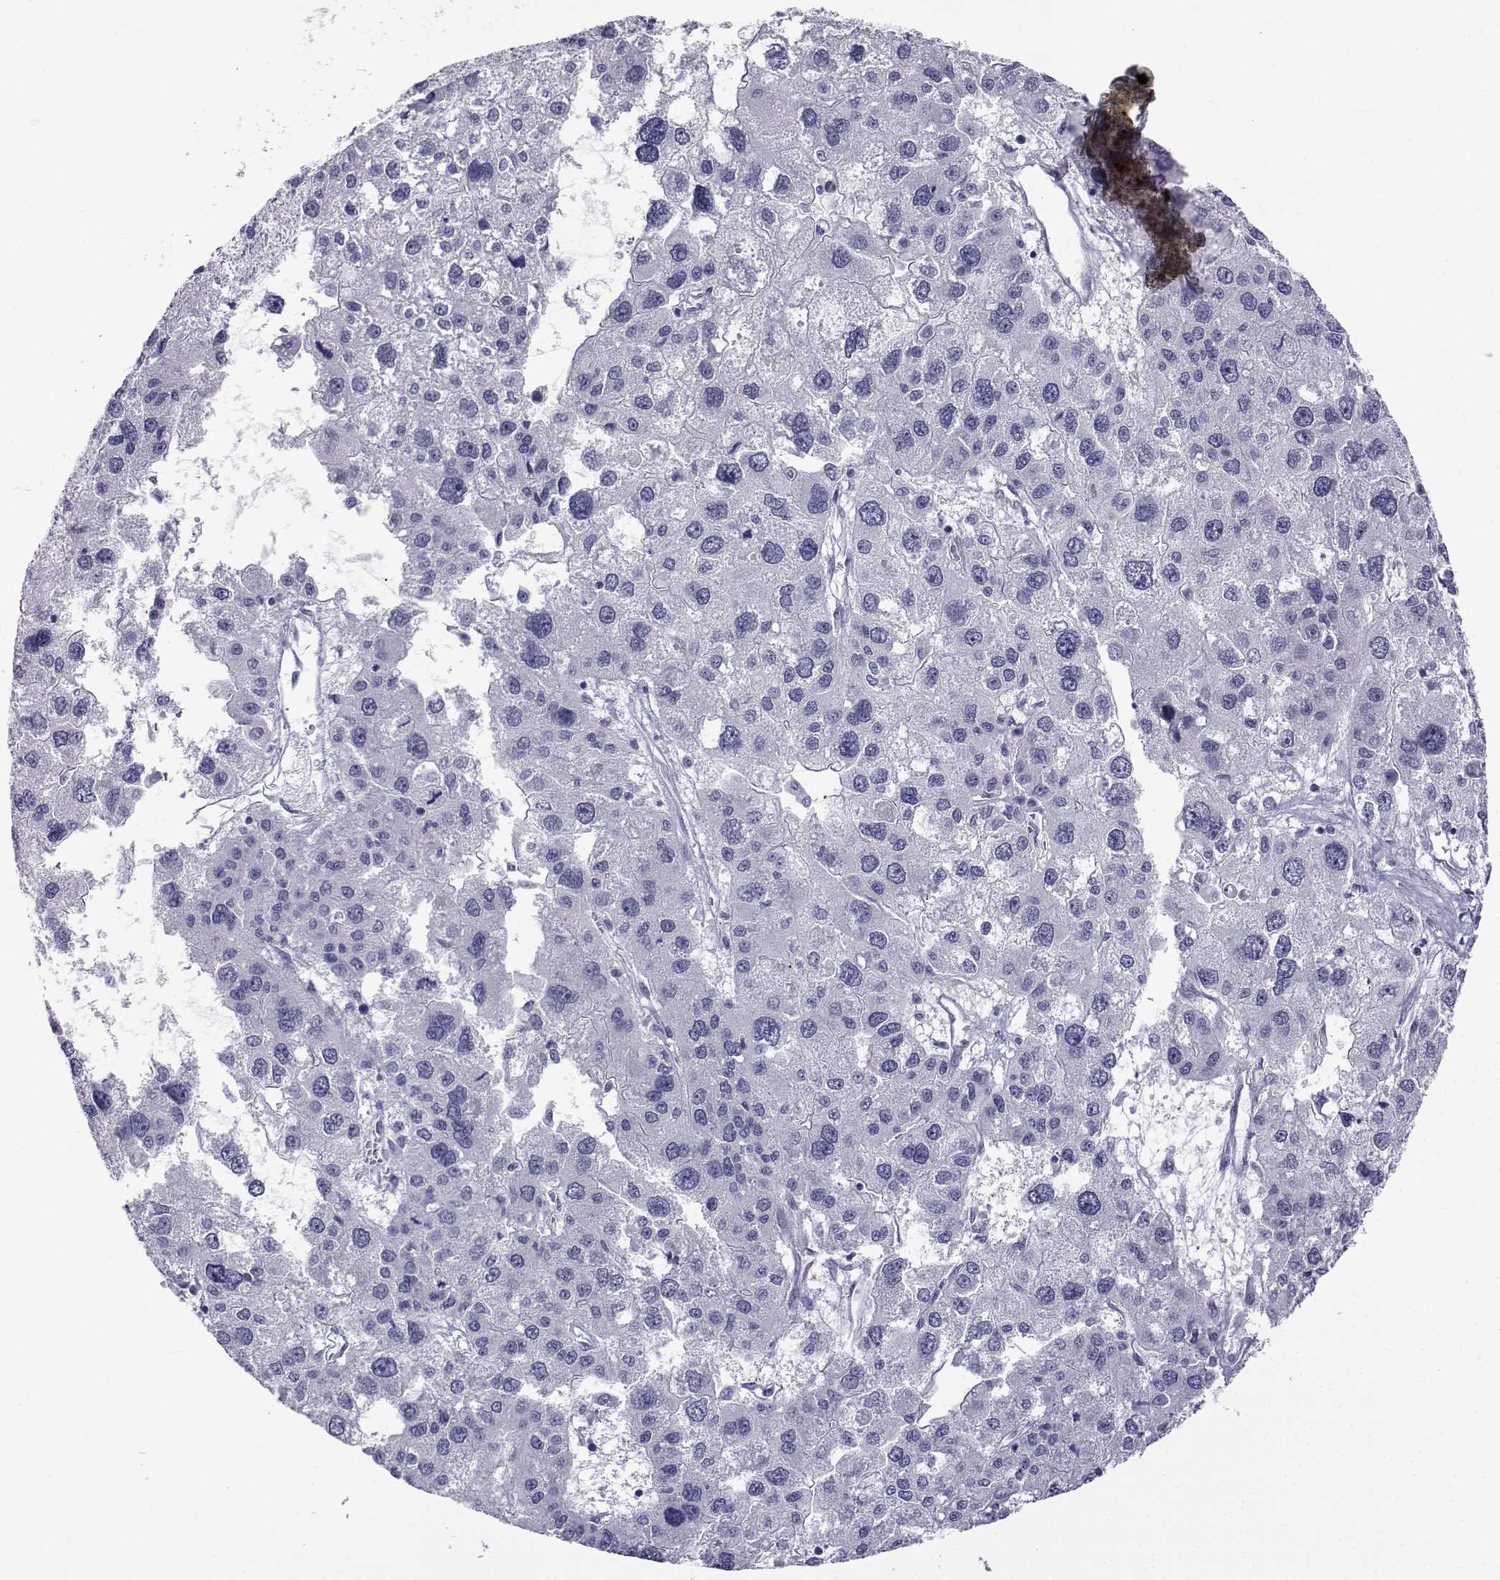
{"staining": {"intensity": "negative", "quantity": "none", "location": "none"}, "tissue": "liver cancer", "cell_type": "Tumor cells", "image_type": "cancer", "snomed": [{"axis": "morphology", "description": "Carcinoma, Hepatocellular, NOS"}, {"axis": "topography", "description": "Liver"}], "caption": "Tumor cells show no significant protein expression in liver hepatocellular carcinoma.", "gene": "ACTL7A", "patient": {"sex": "male", "age": 73}}